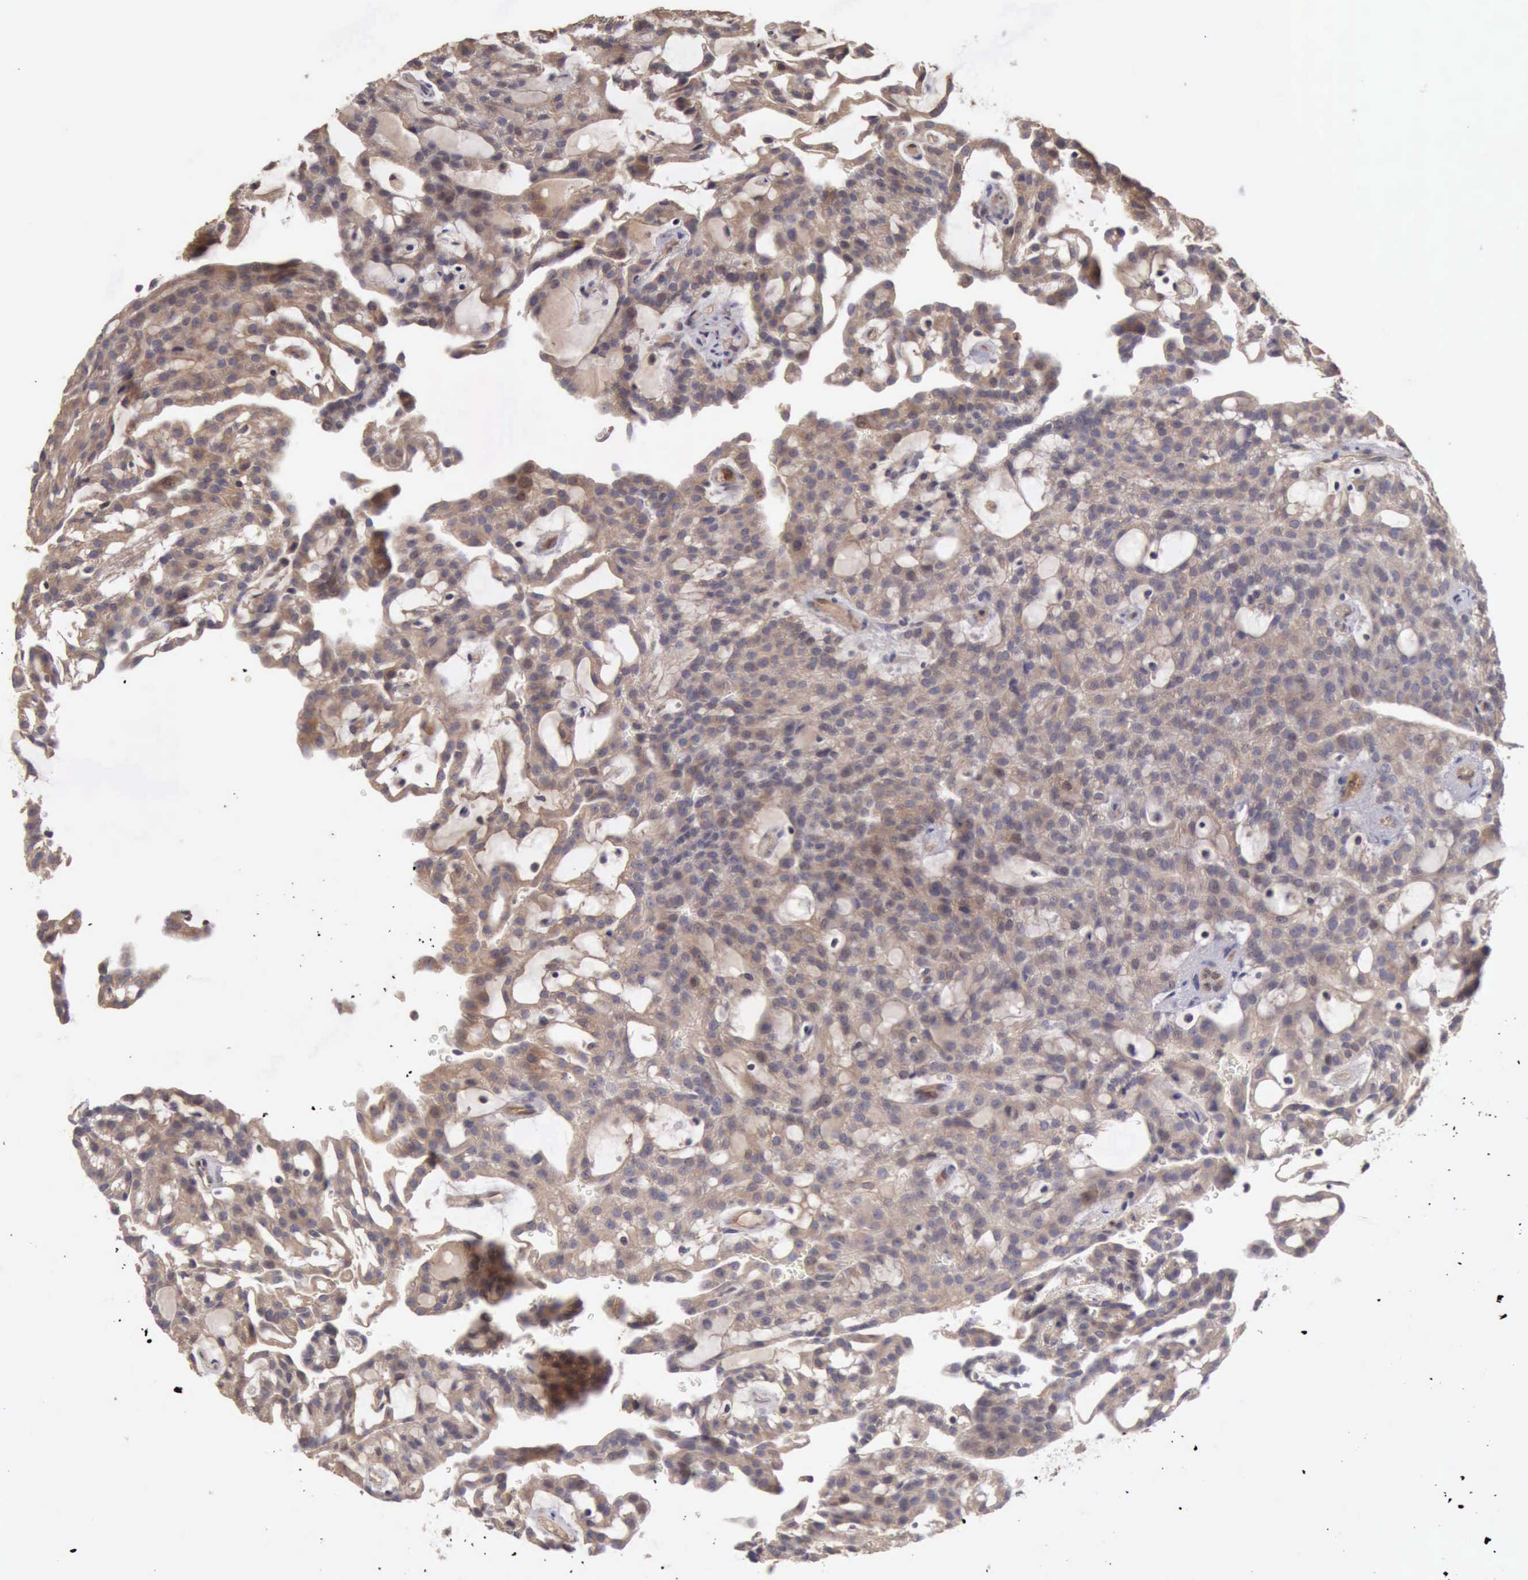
{"staining": {"intensity": "negative", "quantity": "none", "location": "none"}, "tissue": "renal cancer", "cell_type": "Tumor cells", "image_type": "cancer", "snomed": [{"axis": "morphology", "description": "Adenocarcinoma, NOS"}, {"axis": "topography", "description": "Kidney"}], "caption": "Immunohistochemistry (IHC) histopathology image of neoplastic tissue: renal cancer (adenocarcinoma) stained with DAB demonstrates no significant protein staining in tumor cells.", "gene": "BMX", "patient": {"sex": "male", "age": 63}}